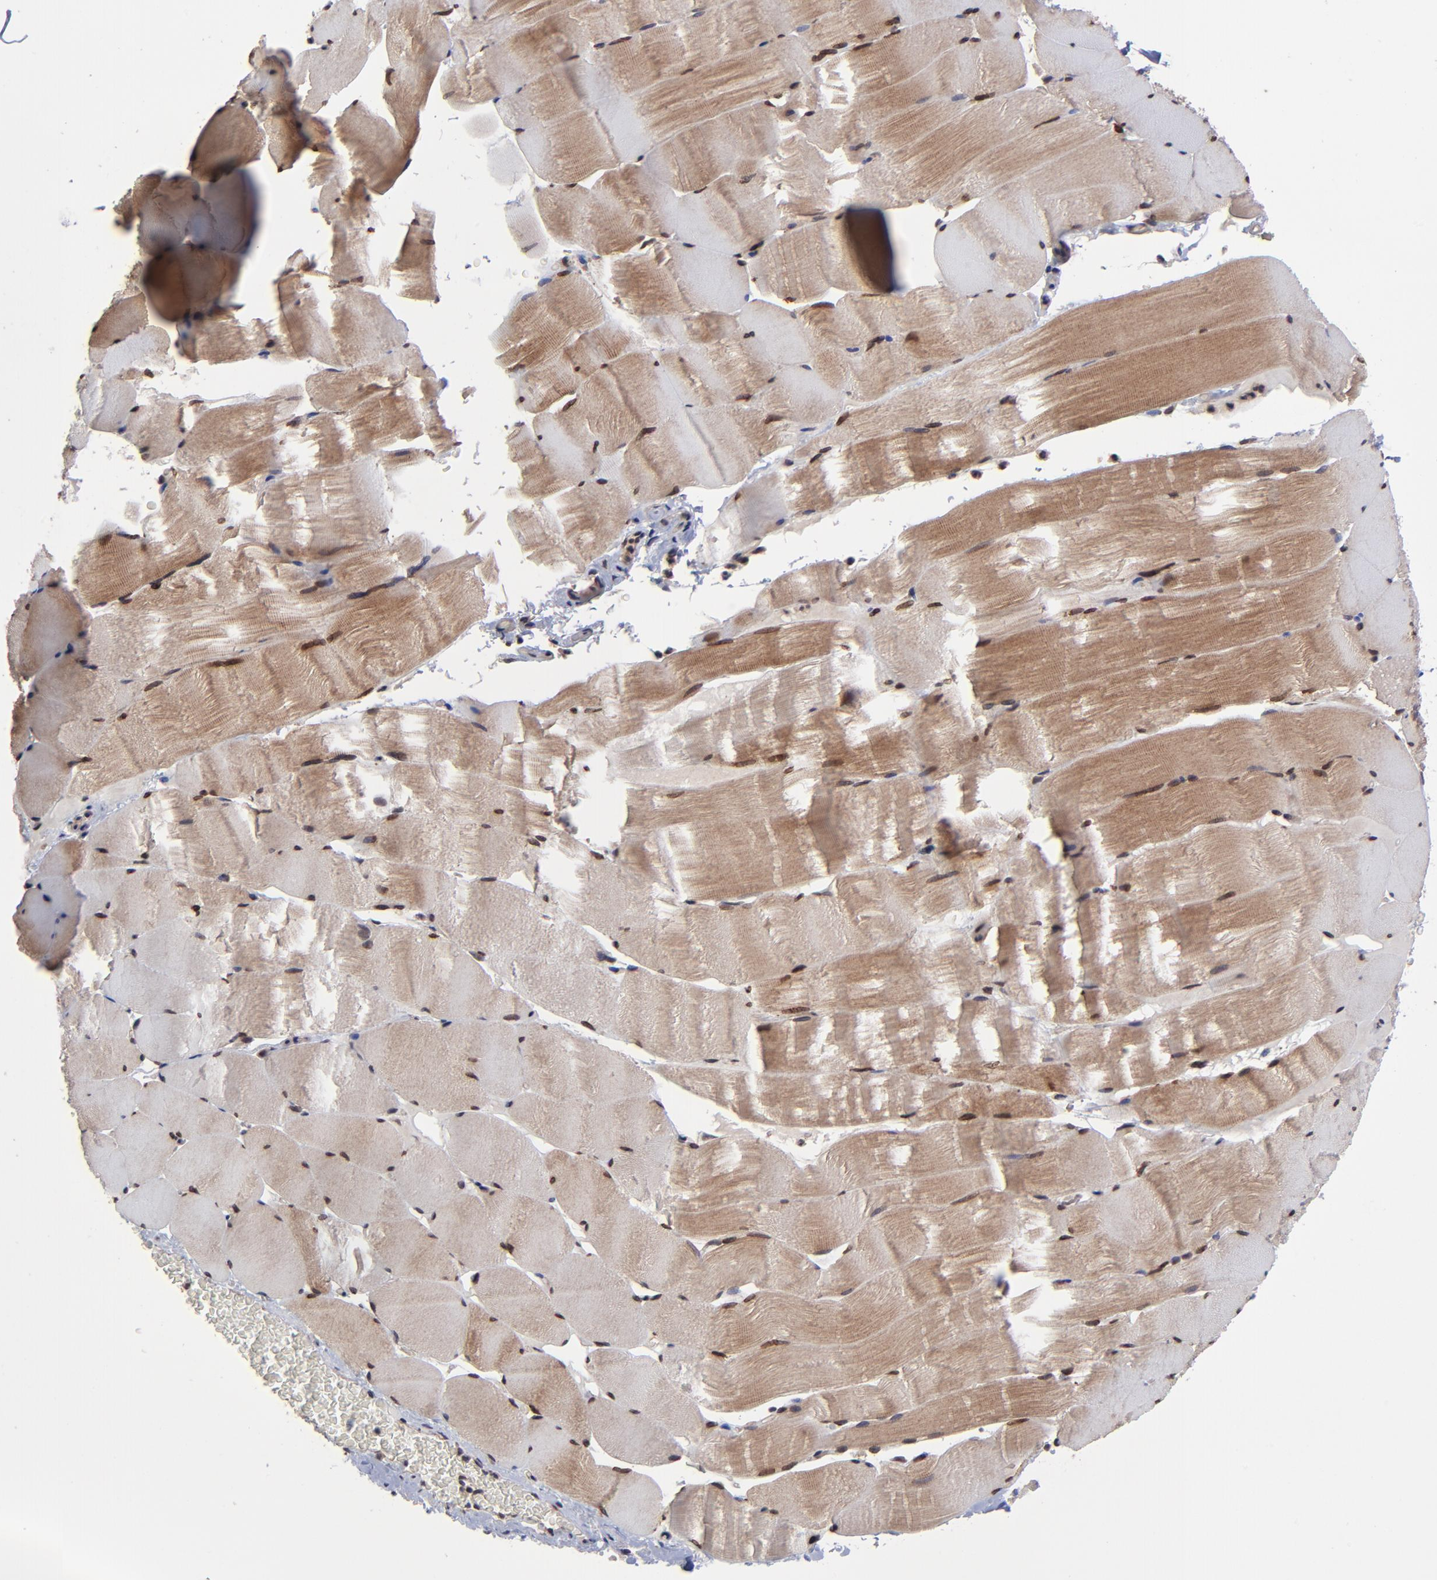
{"staining": {"intensity": "moderate", "quantity": "25%-75%", "location": "cytoplasmic/membranous"}, "tissue": "skeletal muscle", "cell_type": "Myocytes", "image_type": "normal", "snomed": [{"axis": "morphology", "description": "Normal tissue, NOS"}, {"axis": "topography", "description": "Skeletal muscle"}], "caption": "Immunohistochemical staining of normal human skeletal muscle reveals 25%-75% levels of moderate cytoplasmic/membranous protein expression in approximately 25%-75% of myocytes. The staining was performed using DAB (3,3'-diaminobenzidine) to visualize the protein expression in brown, while the nuclei were stained in blue with hematoxylin (Magnification: 20x).", "gene": "ZNF419", "patient": {"sex": "male", "age": 62}}